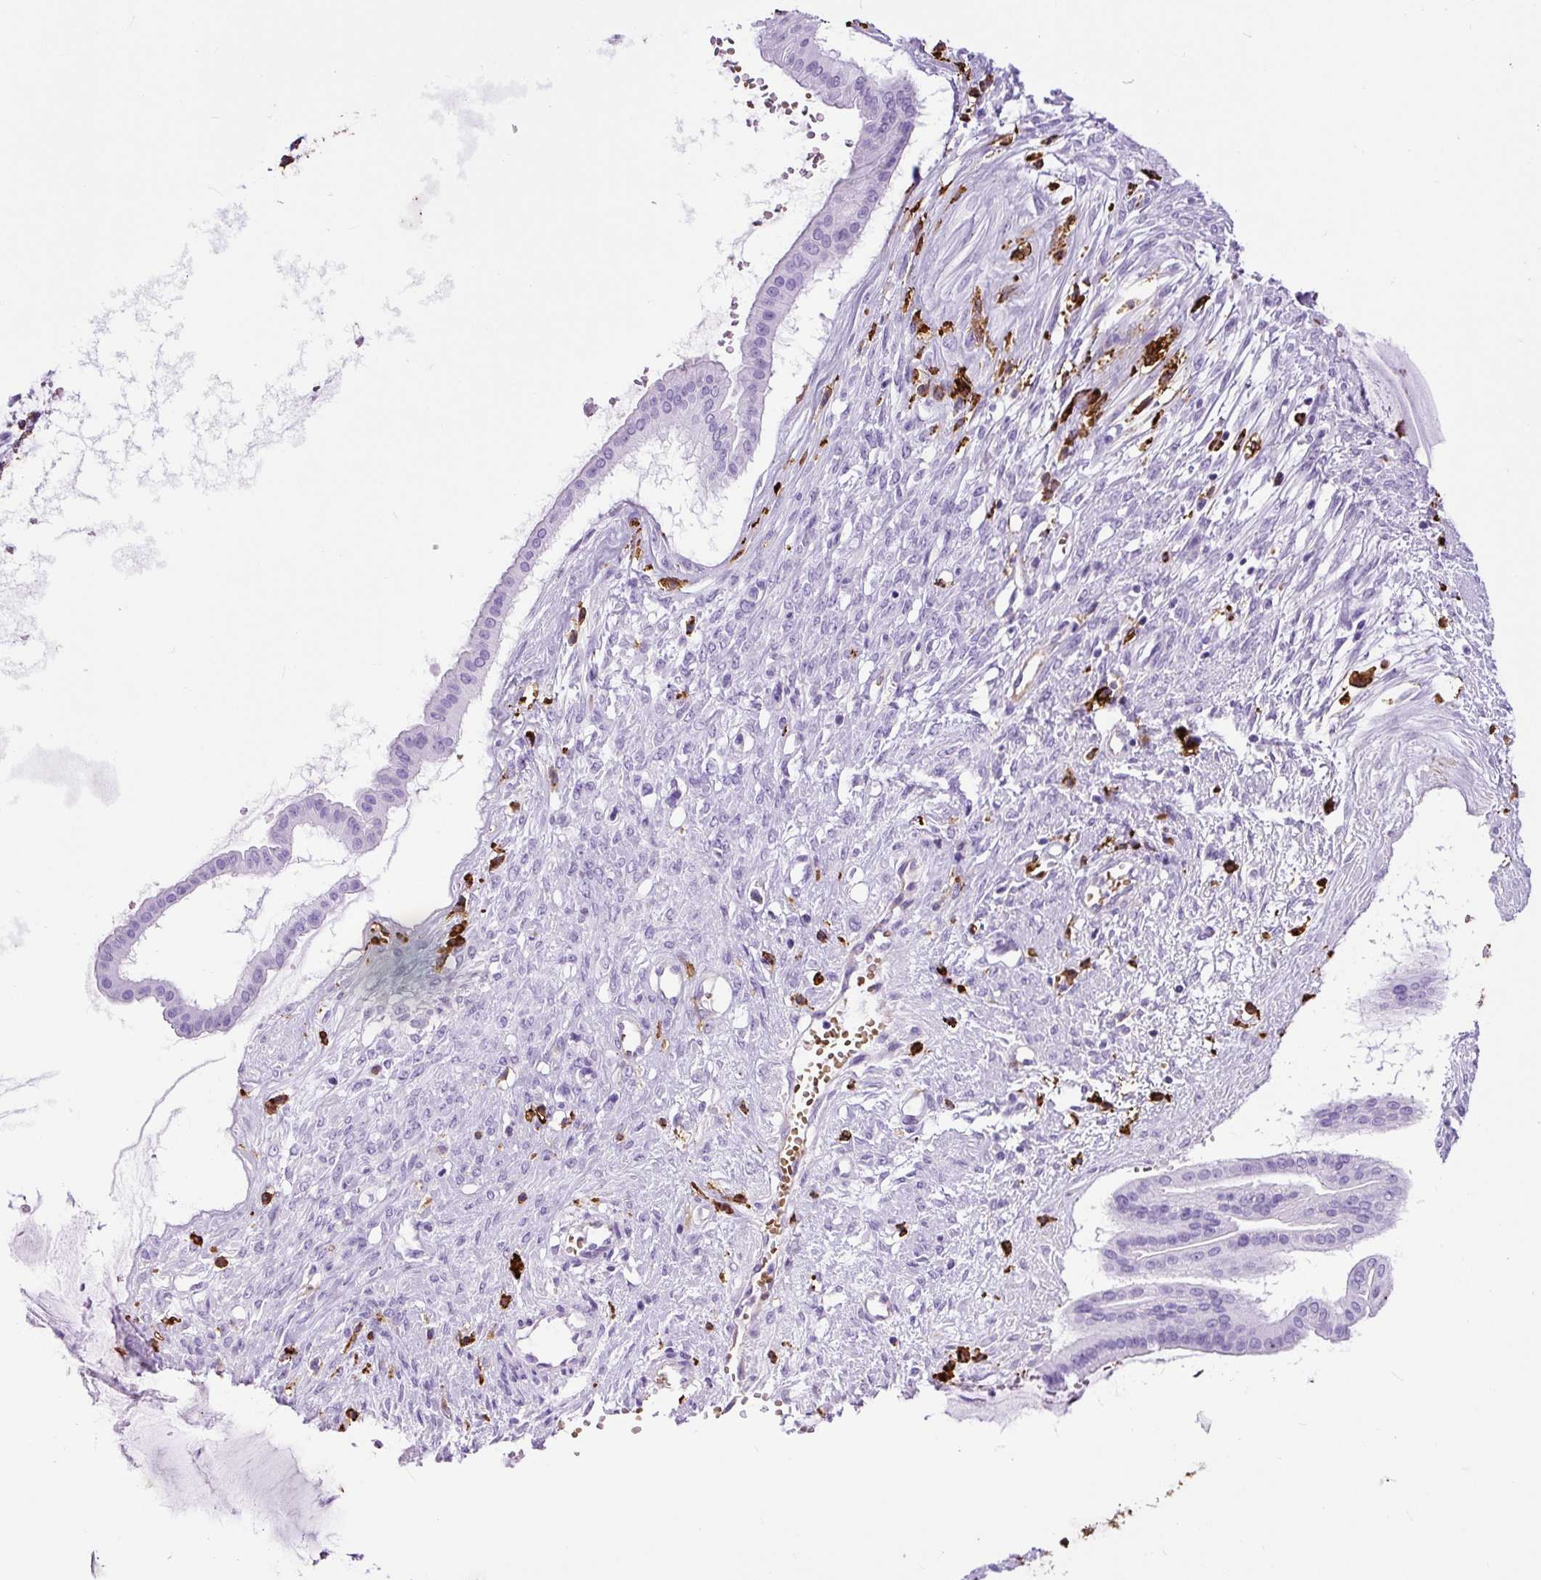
{"staining": {"intensity": "negative", "quantity": "none", "location": "none"}, "tissue": "ovarian cancer", "cell_type": "Tumor cells", "image_type": "cancer", "snomed": [{"axis": "morphology", "description": "Cystadenocarcinoma, mucinous, NOS"}, {"axis": "topography", "description": "Ovary"}], "caption": "Immunohistochemical staining of human ovarian cancer (mucinous cystadenocarcinoma) displays no significant expression in tumor cells. The staining is performed using DAB (3,3'-diaminobenzidine) brown chromogen with nuclei counter-stained in using hematoxylin.", "gene": "HLA-DRA", "patient": {"sex": "female", "age": 73}}